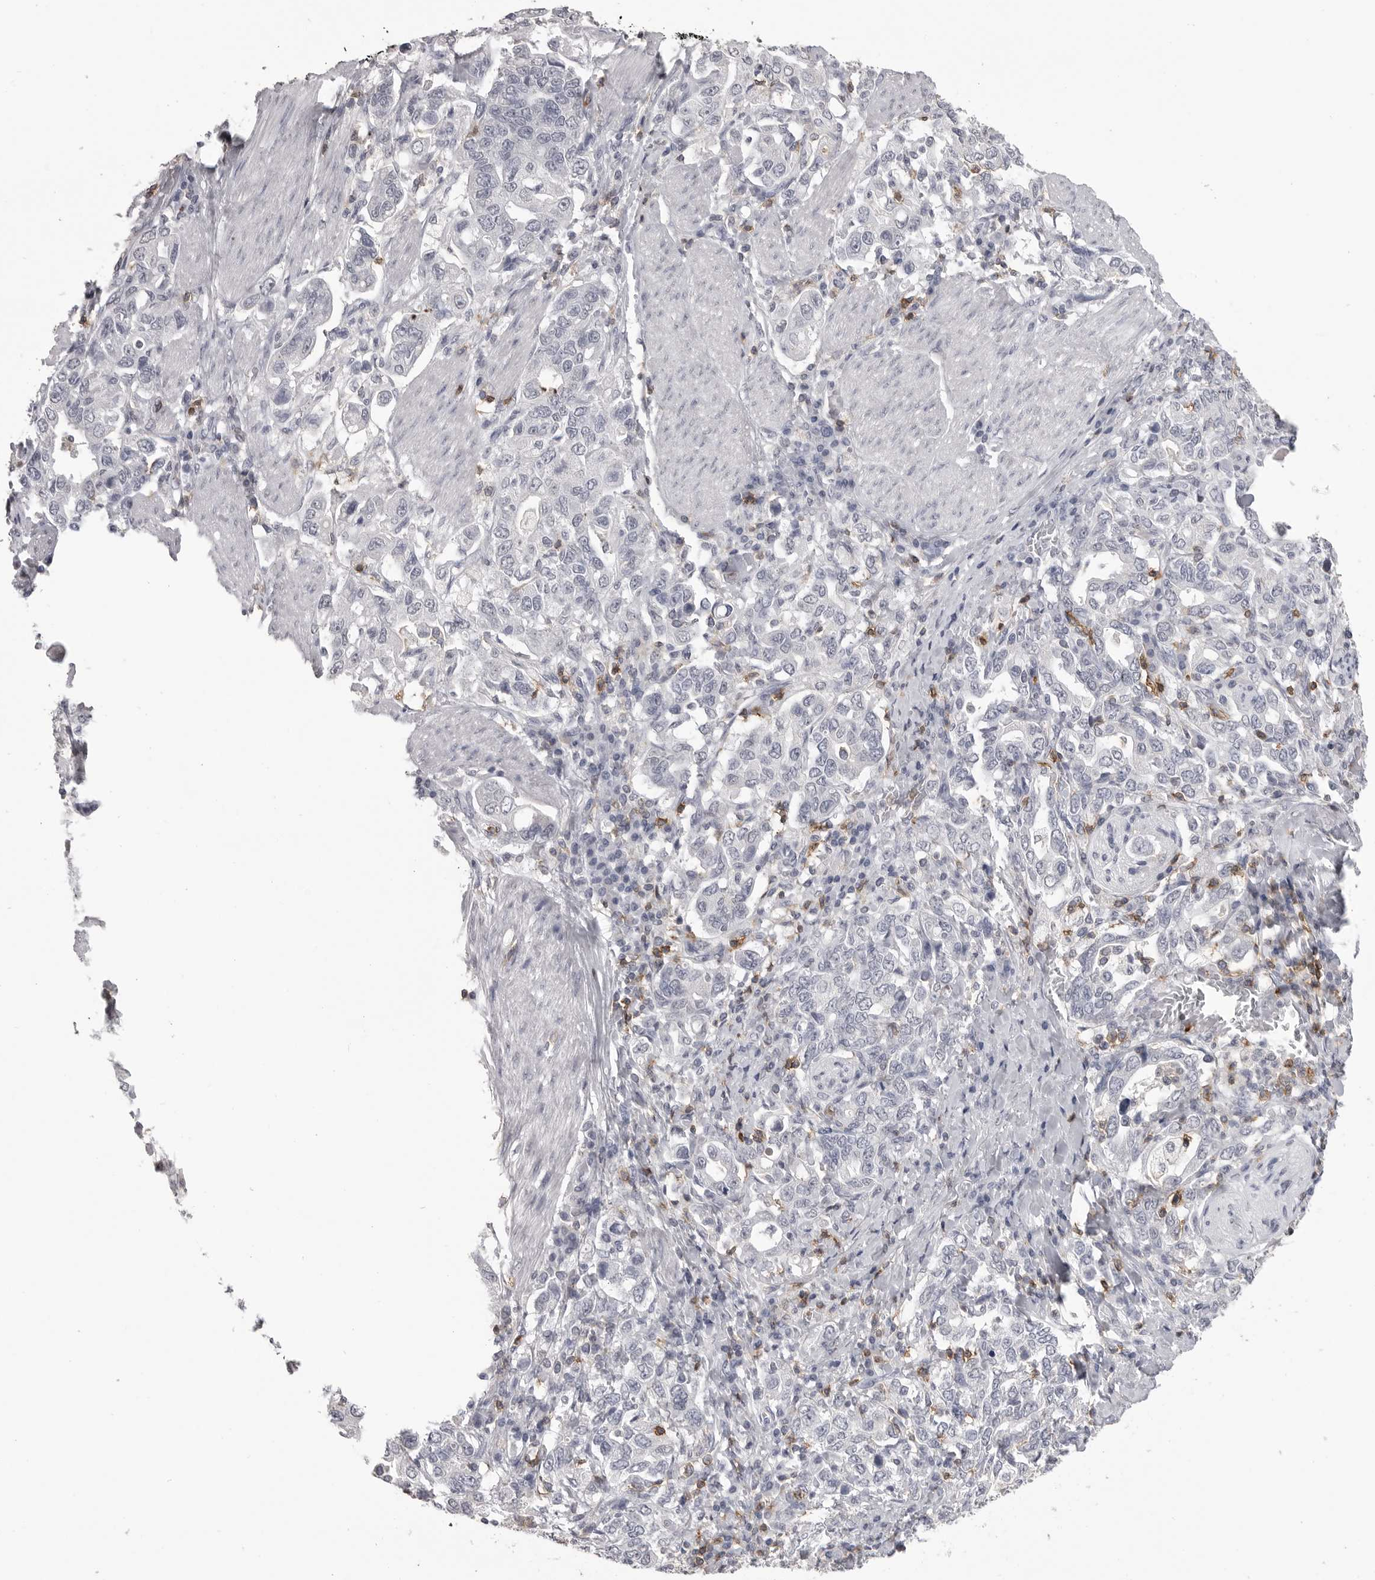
{"staining": {"intensity": "negative", "quantity": "none", "location": "none"}, "tissue": "stomach cancer", "cell_type": "Tumor cells", "image_type": "cancer", "snomed": [{"axis": "morphology", "description": "Adenocarcinoma, NOS"}, {"axis": "topography", "description": "Stomach, upper"}], "caption": "Immunohistochemical staining of human stomach adenocarcinoma exhibits no significant positivity in tumor cells.", "gene": "ITGAL", "patient": {"sex": "male", "age": 62}}